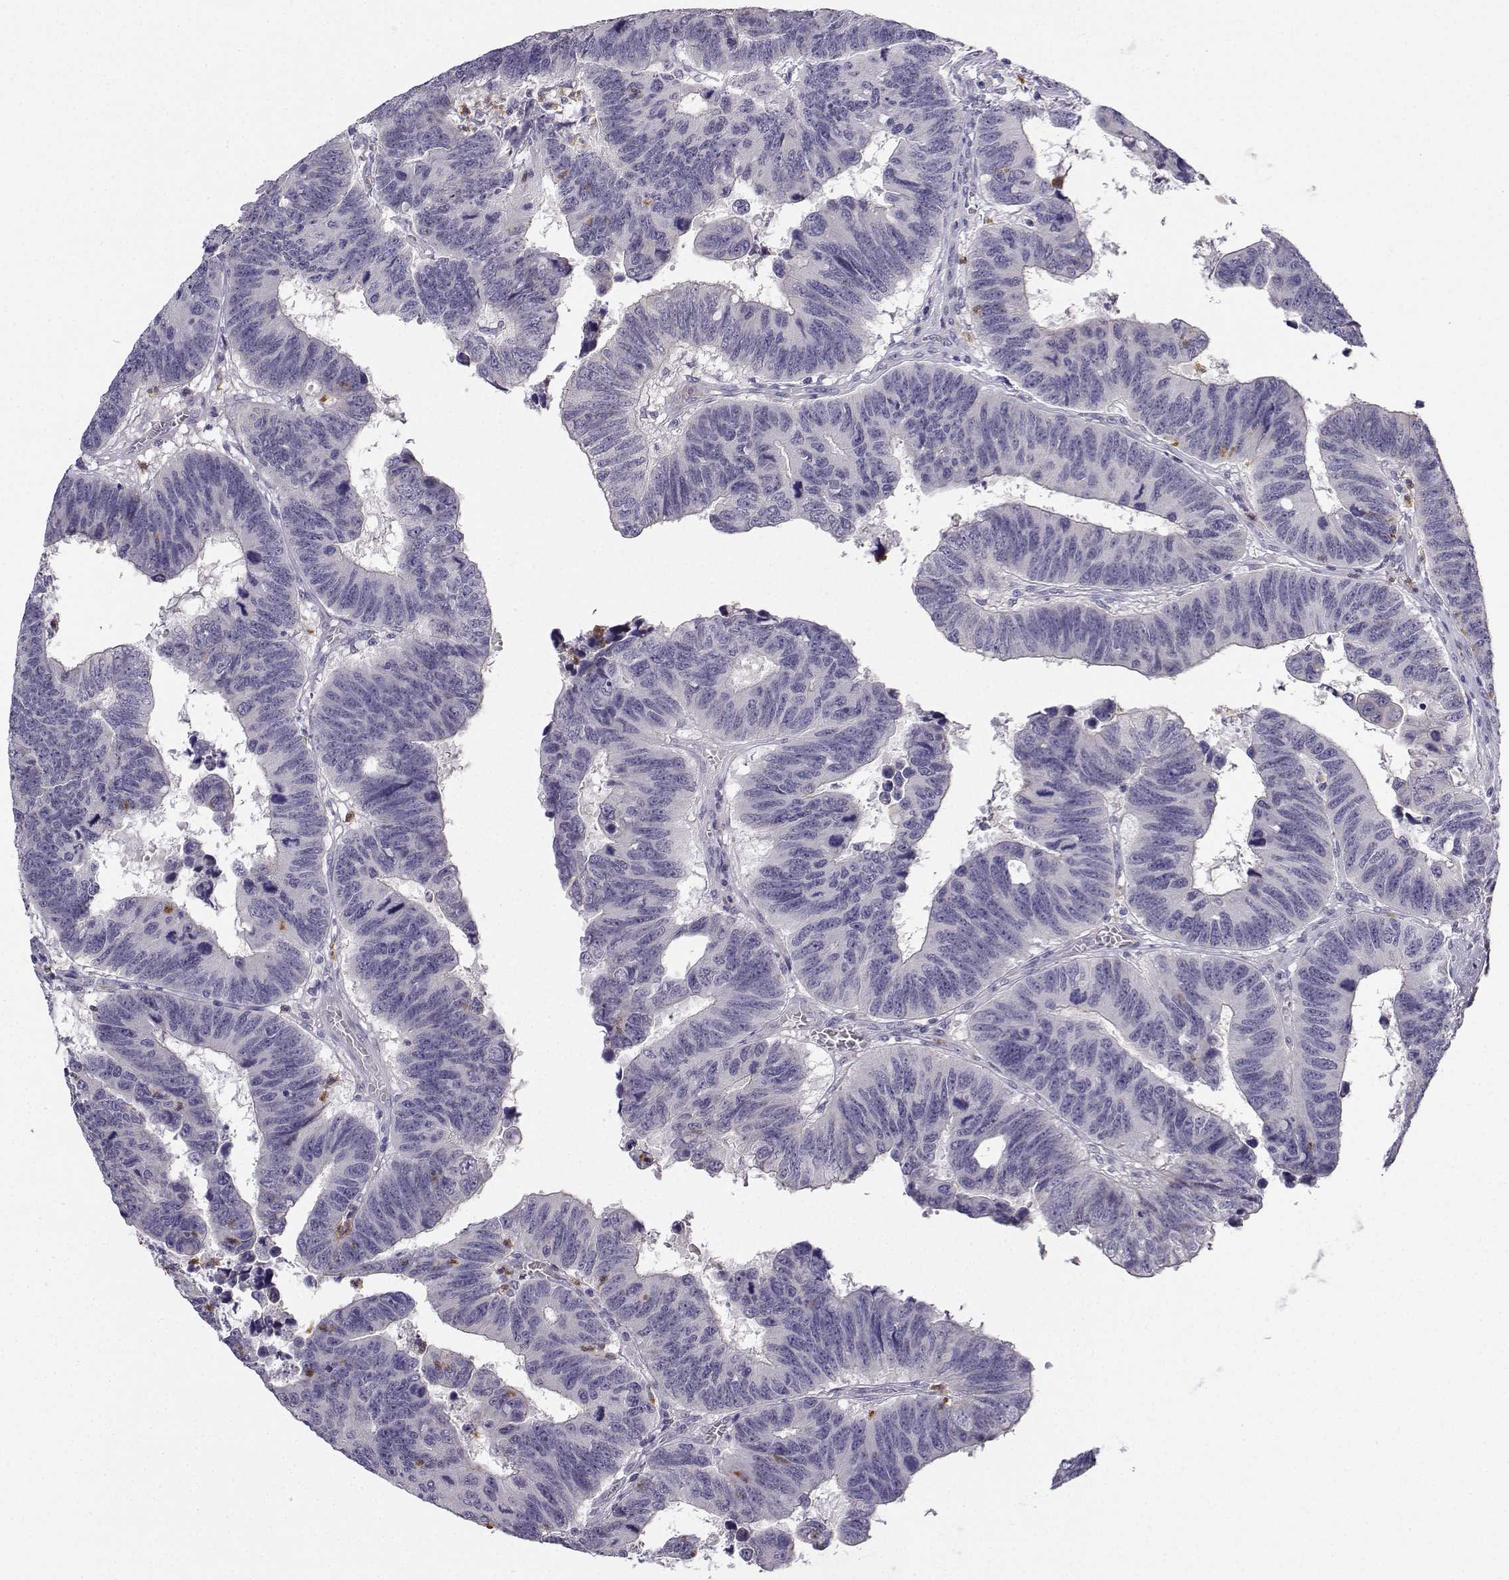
{"staining": {"intensity": "negative", "quantity": "none", "location": "none"}, "tissue": "colorectal cancer", "cell_type": "Tumor cells", "image_type": "cancer", "snomed": [{"axis": "morphology", "description": "Adenocarcinoma, NOS"}, {"axis": "topography", "description": "Appendix"}, {"axis": "topography", "description": "Colon"}, {"axis": "topography", "description": "Cecum"}, {"axis": "topography", "description": "Colon asc"}], "caption": "The image demonstrates no significant positivity in tumor cells of colorectal cancer (adenocarcinoma).", "gene": "CALY", "patient": {"sex": "female", "age": 85}}